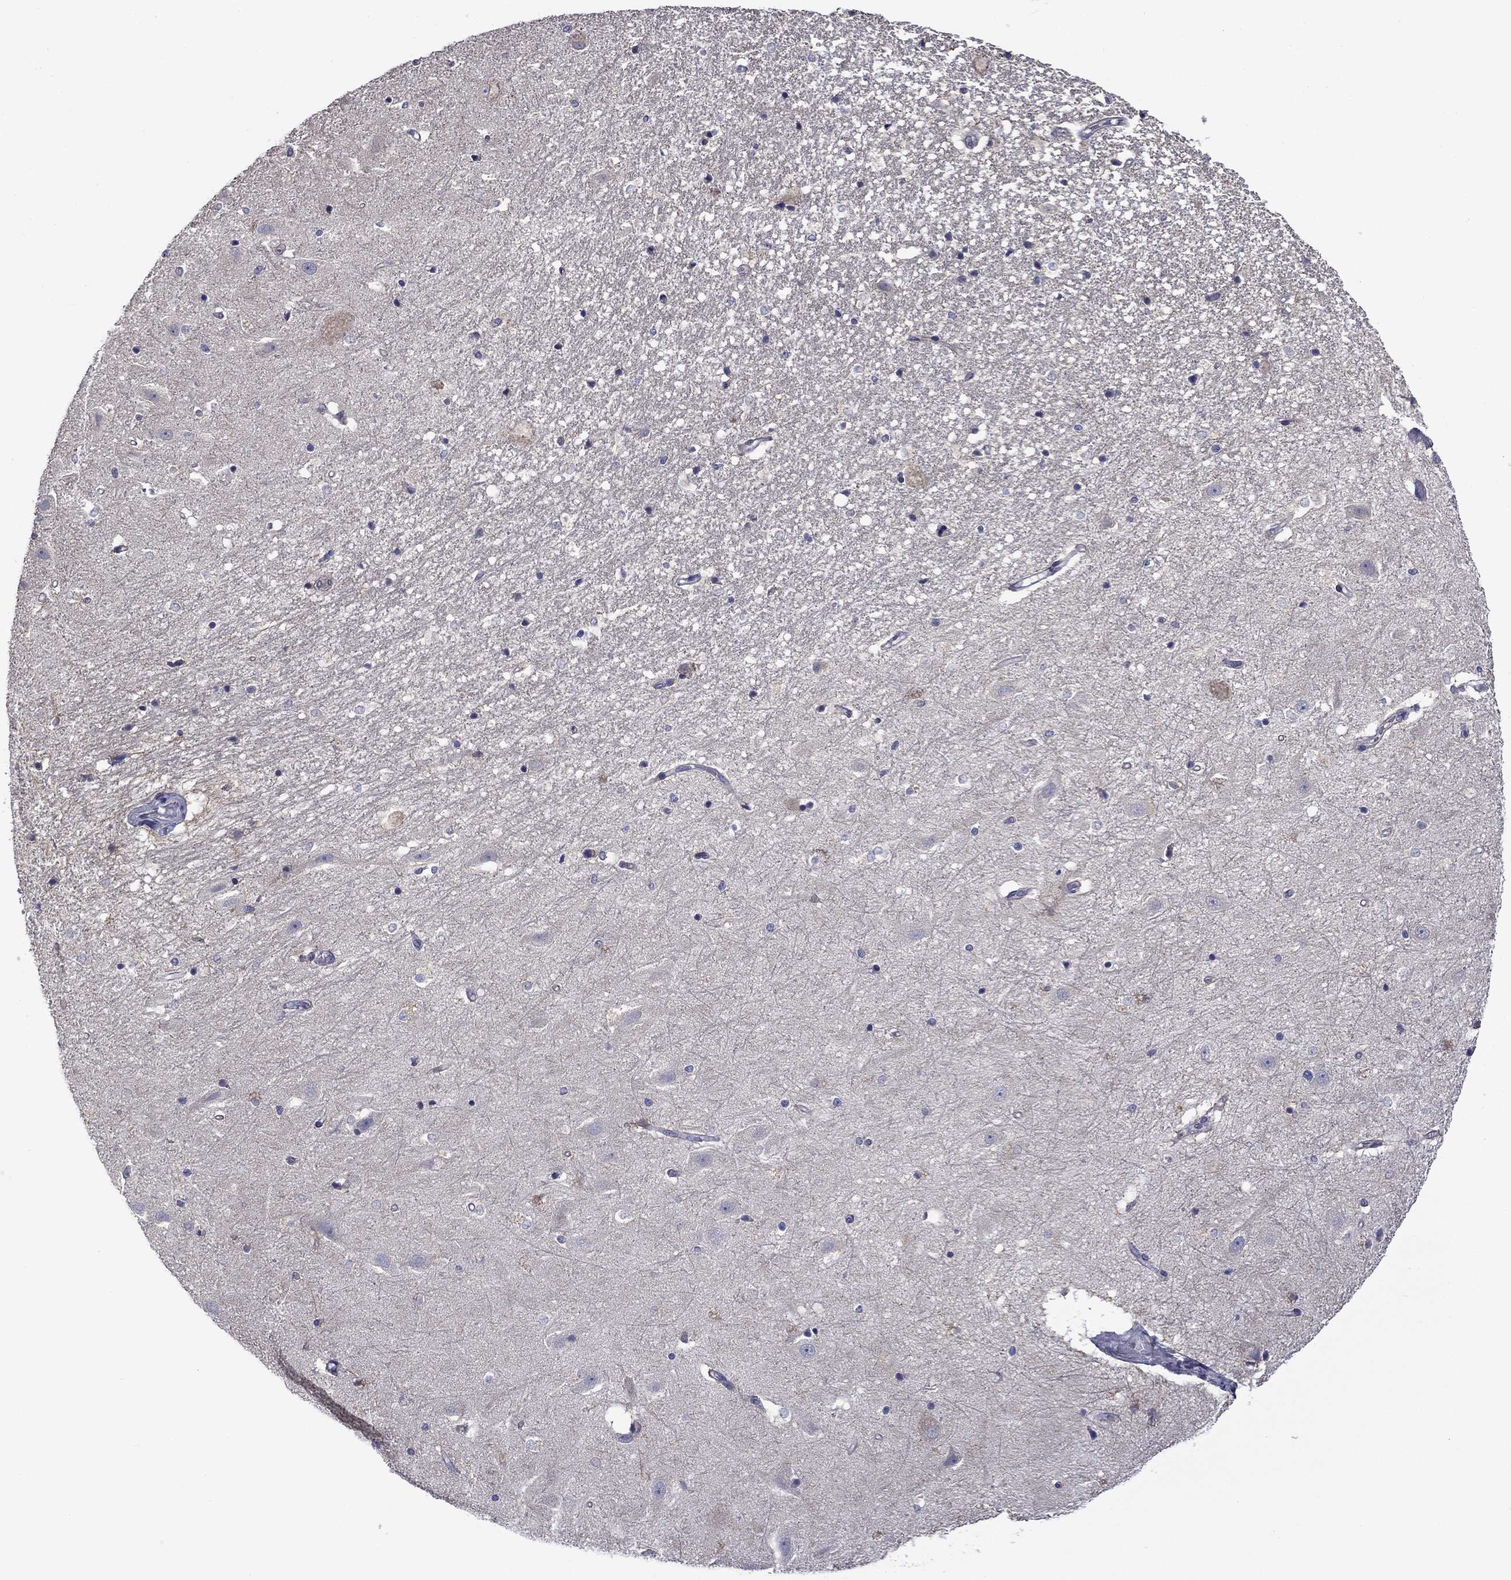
{"staining": {"intensity": "negative", "quantity": "none", "location": "none"}, "tissue": "hippocampus", "cell_type": "Glial cells", "image_type": "normal", "snomed": [{"axis": "morphology", "description": "Normal tissue, NOS"}, {"axis": "topography", "description": "Hippocampus"}], "caption": "IHC histopathology image of unremarkable hippocampus stained for a protein (brown), which reveals no staining in glial cells.", "gene": "SPATA7", "patient": {"sex": "male", "age": 49}}